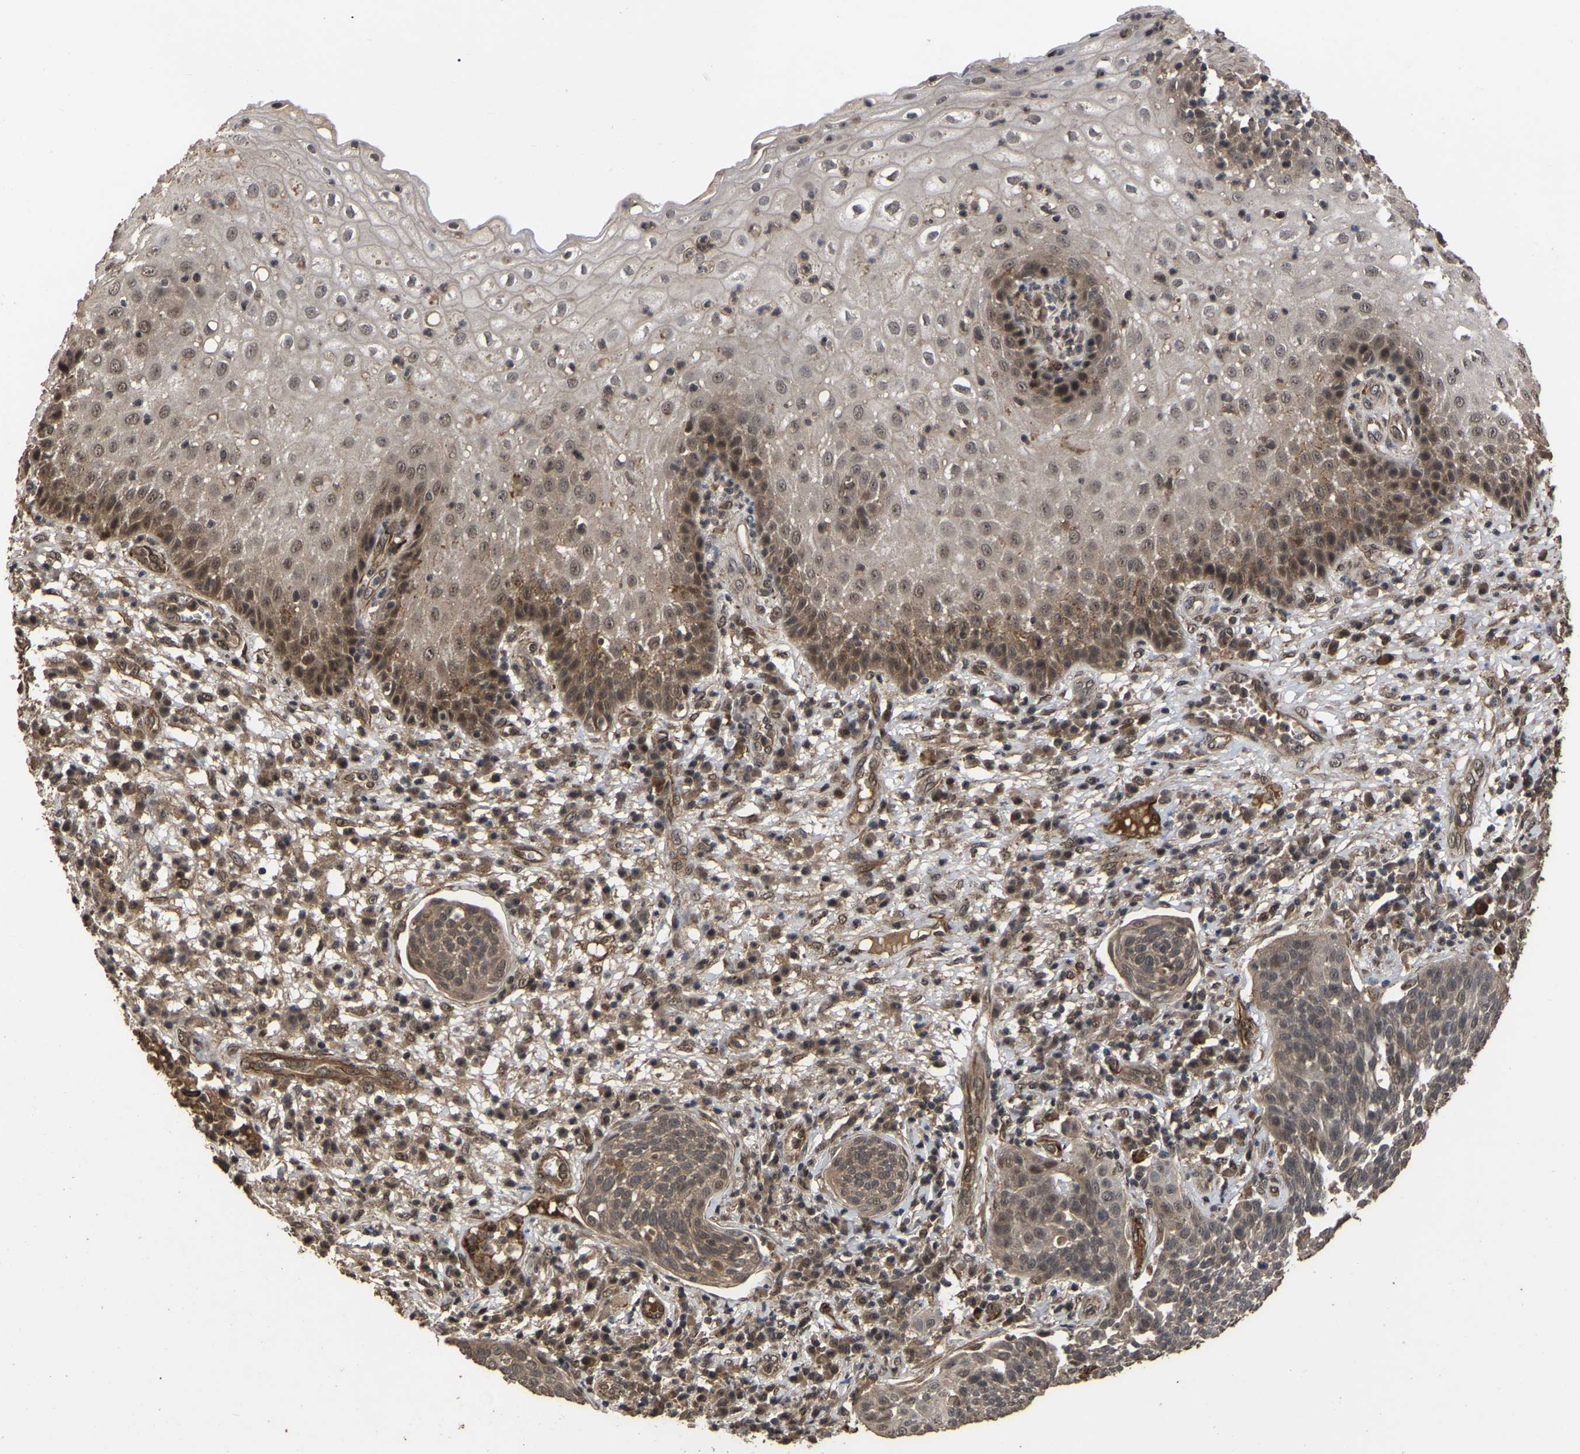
{"staining": {"intensity": "moderate", "quantity": ">75%", "location": "cytoplasmic/membranous"}, "tissue": "cervical cancer", "cell_type": "Tumor cells", "image_type": "cancer", "snomed": [{"axis": "morphology", "description": "Squamous cell carcinoma, NOS"}, {"axis": "topography", "description": "Cervix"}], "caption": "Cervical squamous cell carcinoma stained with a protein marker displays moderate staining in tumor cells.", "gene": "FAM161B", "patient": {"sex": "female", "age": 34}}